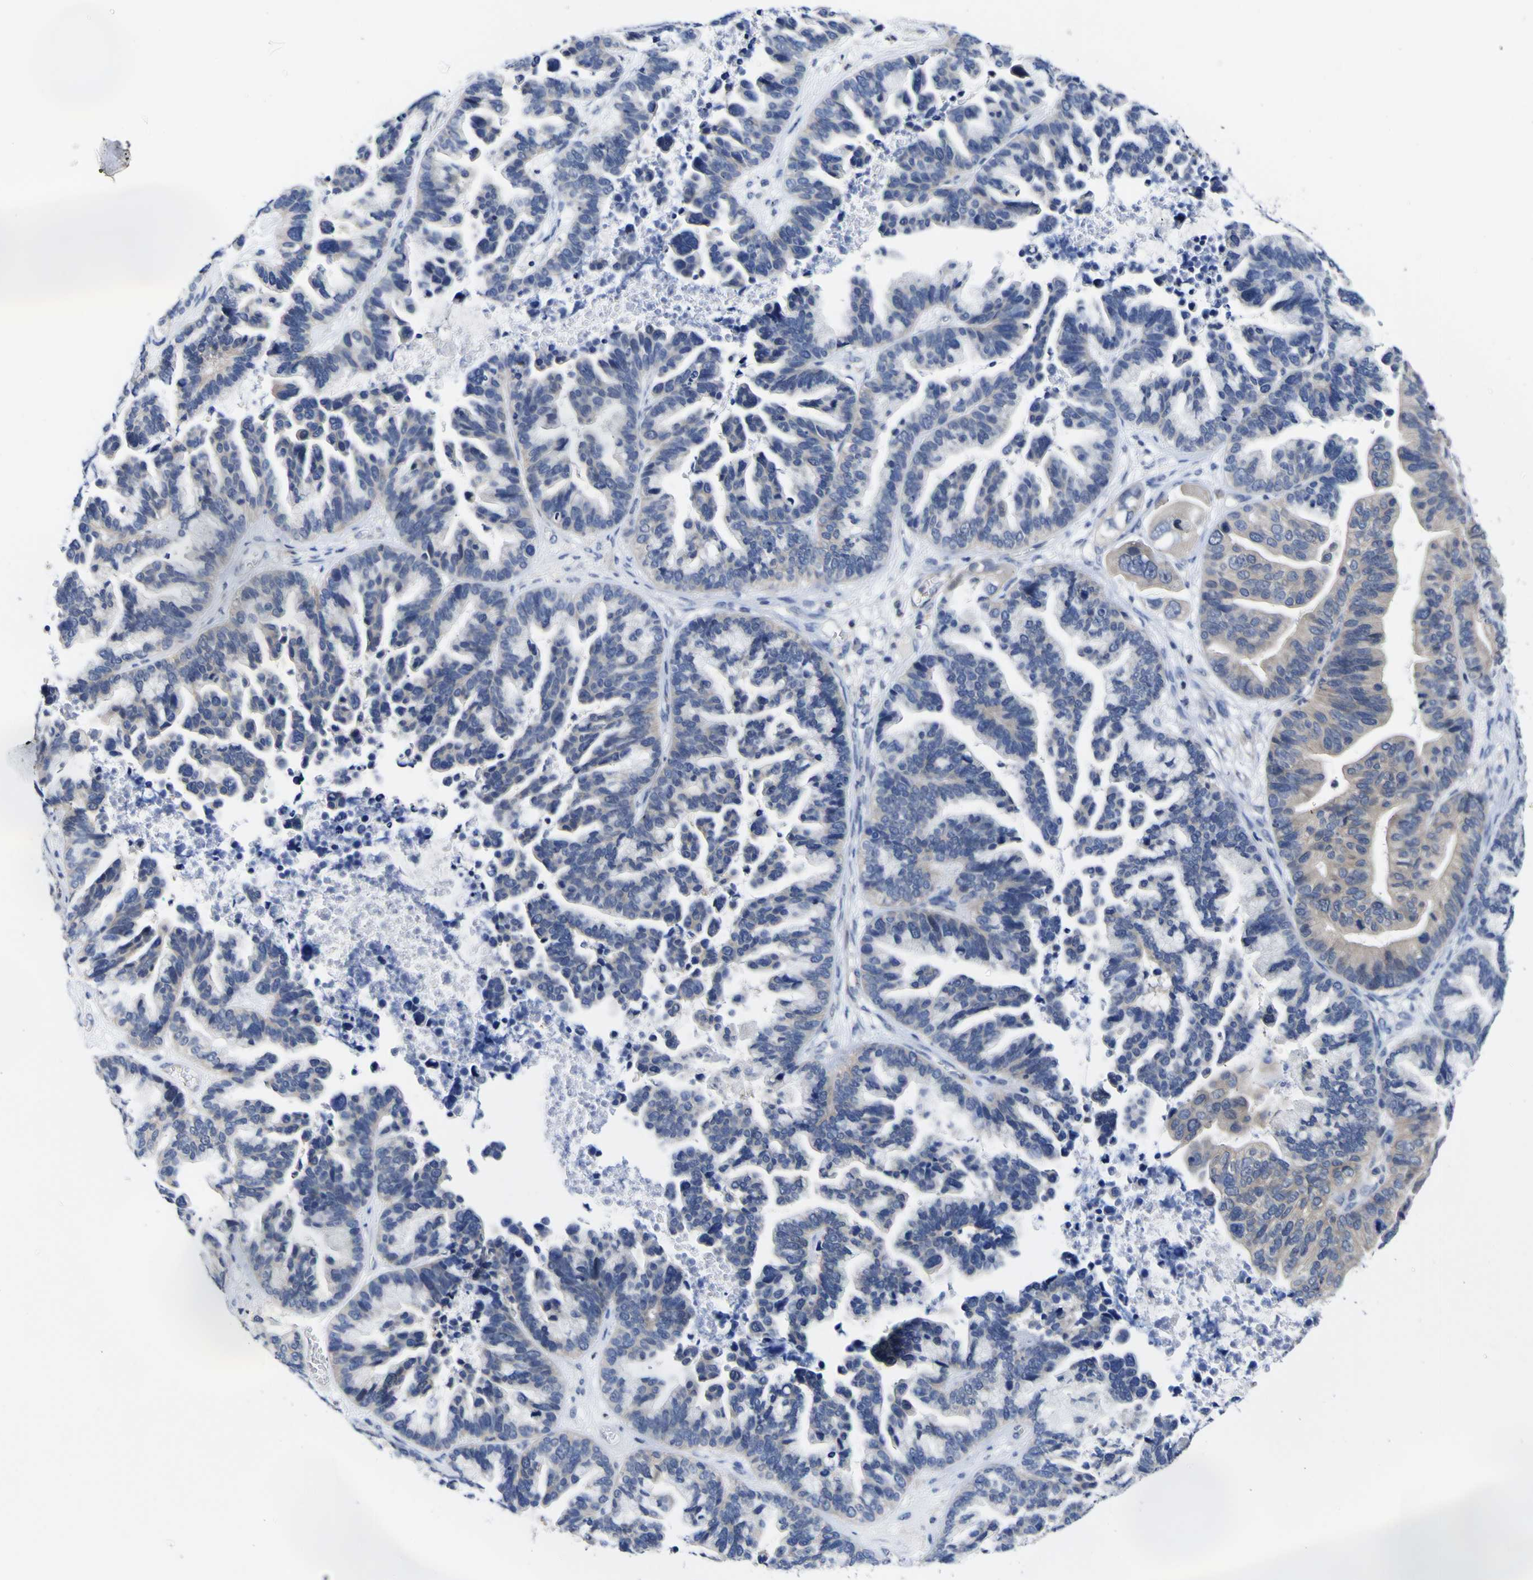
{"staining": {"intensity": "weak", "quantity": "25%-75%", "location": "cytoplasmic/membranous"}, "tissue": "ovarian cancer", "cell_type": "Tumor cells", "image_type": "cancer", "snomed": [{"axis": "morphology", "description": "Cystadenocarcinoma, serous, NOS"}, {"axis": "topography", "description": "Ovary"}], "caption": "Immunohistochemistry (IHC) staining of ovarian serous cystadenocarcinoma, which shows low levels of weak cytoplasmic/membranous positivity in about 25%-75% of tumor cells indicating weak cytoplasmic/membranous protein staining. The staining was performed using DAB (brown) for protein detection and nuclei were counterstained in hematoxylin (blue).", "gene": "CASP6", "patient": {"sex": "female", "age": 56}}